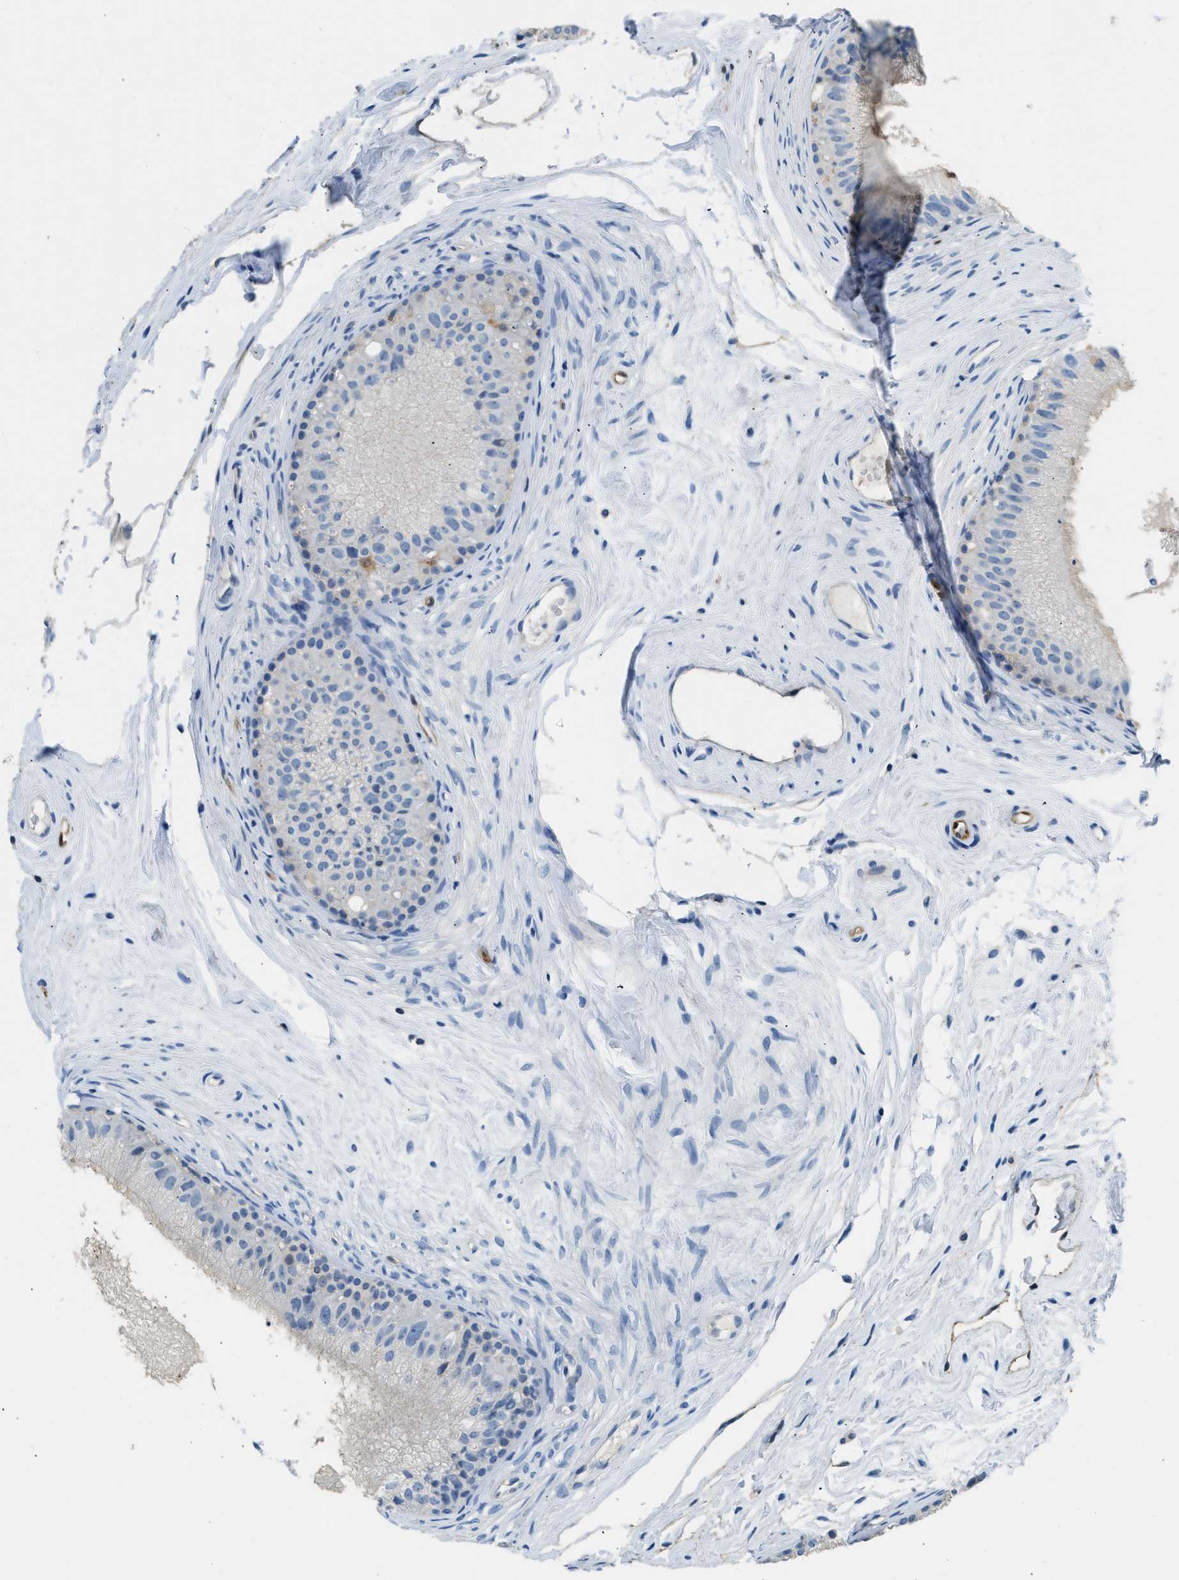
{"staining": {"intensity": "moderate", "quantity": "<25%", "location": "cytoplasmic/membranous"}, "tissue": "epididymis", "cell_type": "Glandular cells", "image_type": "normal", "snomed": [{"axis": "morphology", "description": "Normal tissue, NOS"}, {"axis": "topography", "description": "Epididymis"}], "caption": "An IHC histopathology image of unremarkable tissue is shown. Protein staining in brown labels moderate cytoplasmic/membranous positivity in epididymis within glandular cells.", "gene": "ANXA3", "patient": {"sex": "male", "age": 56}}